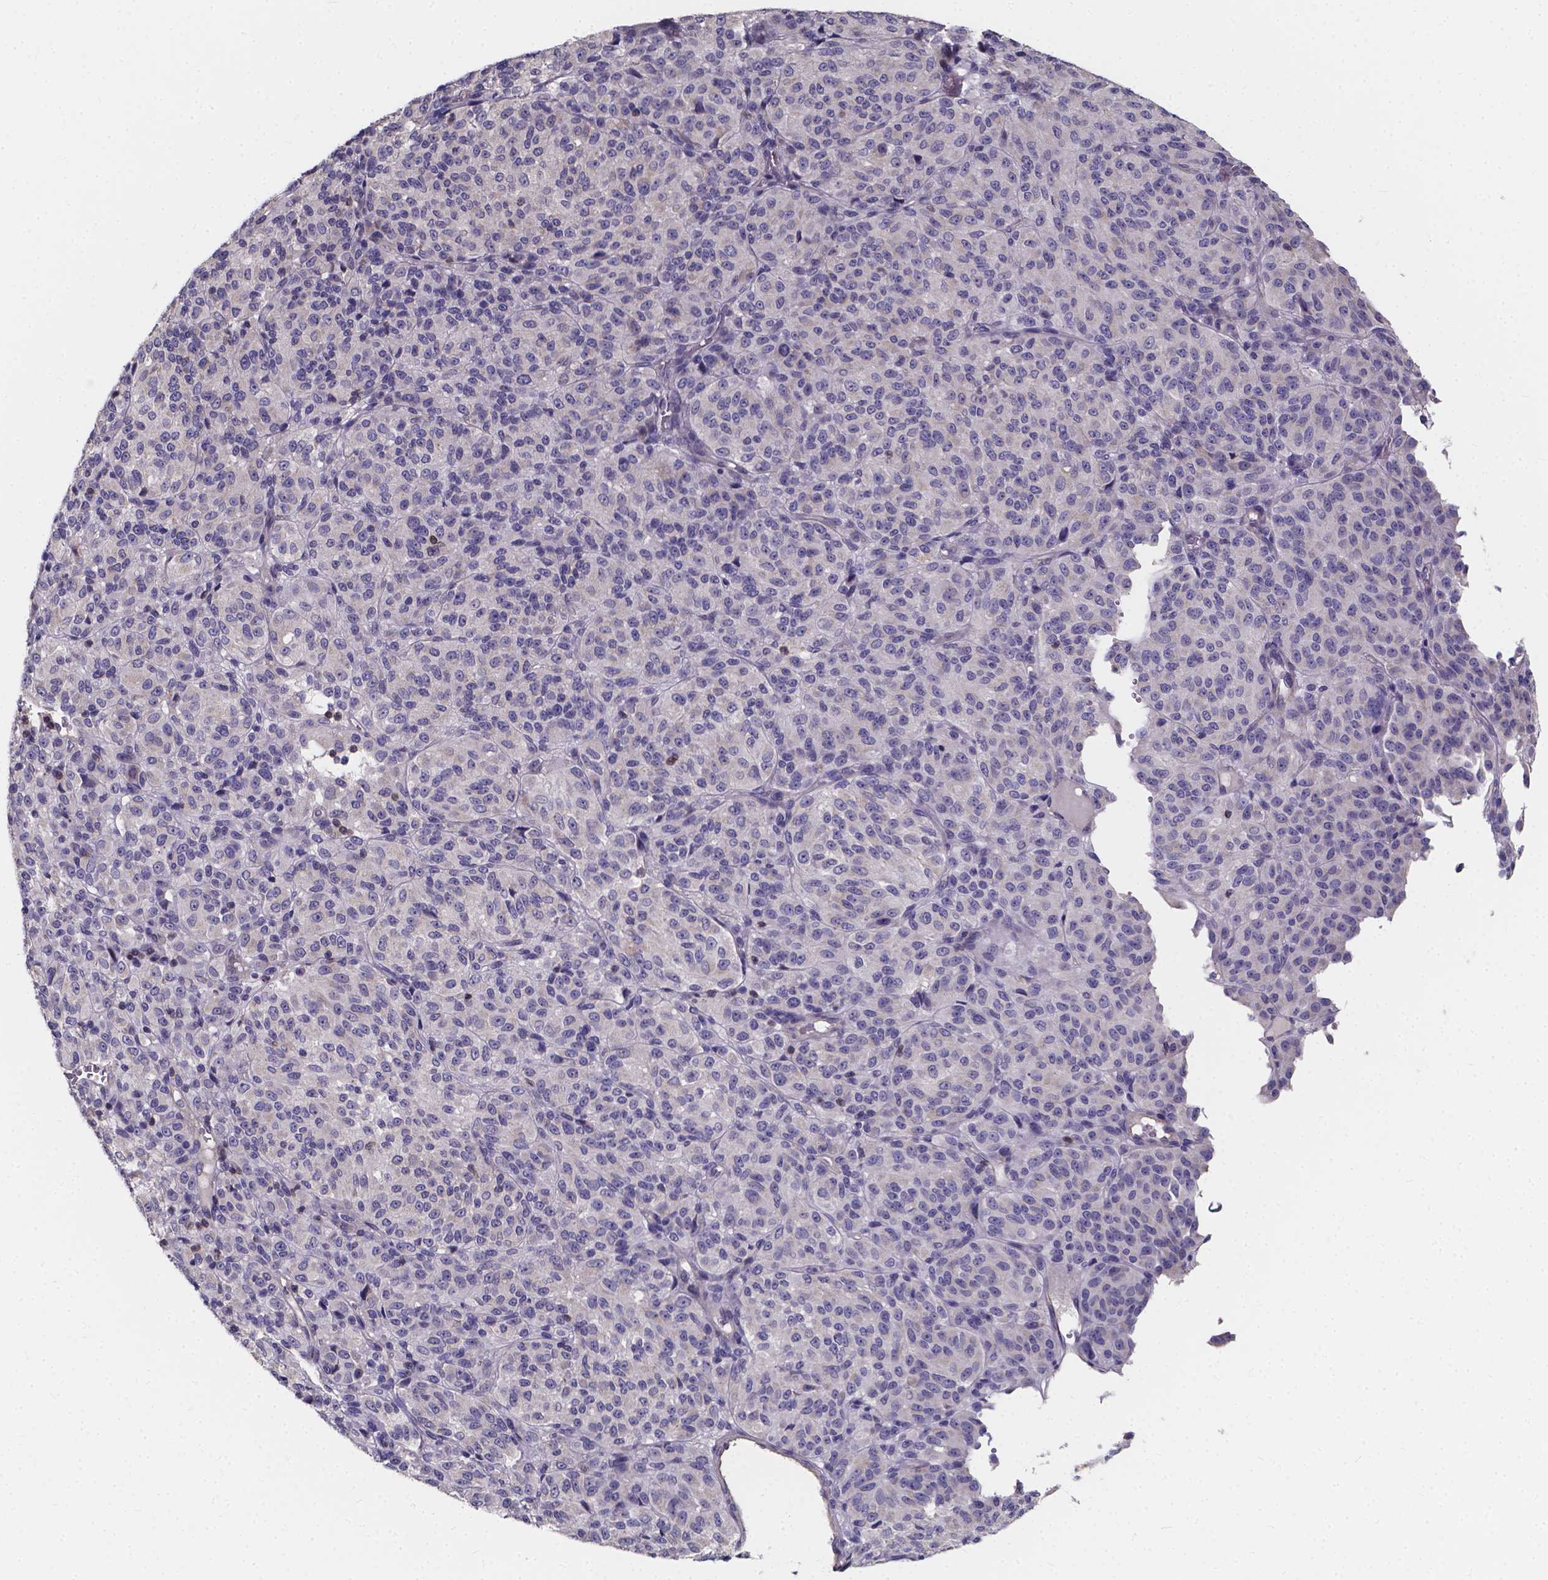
{"staining": {"intensity": "negative", "quantity": "none", "location": "none"}, "tissue": "melanoma", "cell_type": "Tumor cells", "image_type": "cancer", "snomed": [{"axis": "morphology", "description": "Malignant melanoma, Metastatic site"}, {"axis": "topography", "description": "Brain"}], "caption": "A histopathology image of human malignant melanoma (metastatic site) is negative for staining in tumor cells. The staining is performed using DAB (3,3'-diaminobenzidine) brown chromogen with nuclei counter-stained in using hematoxylin.", "gene": "THEMIS", "patient": {"sex": "female", "age": 56}}